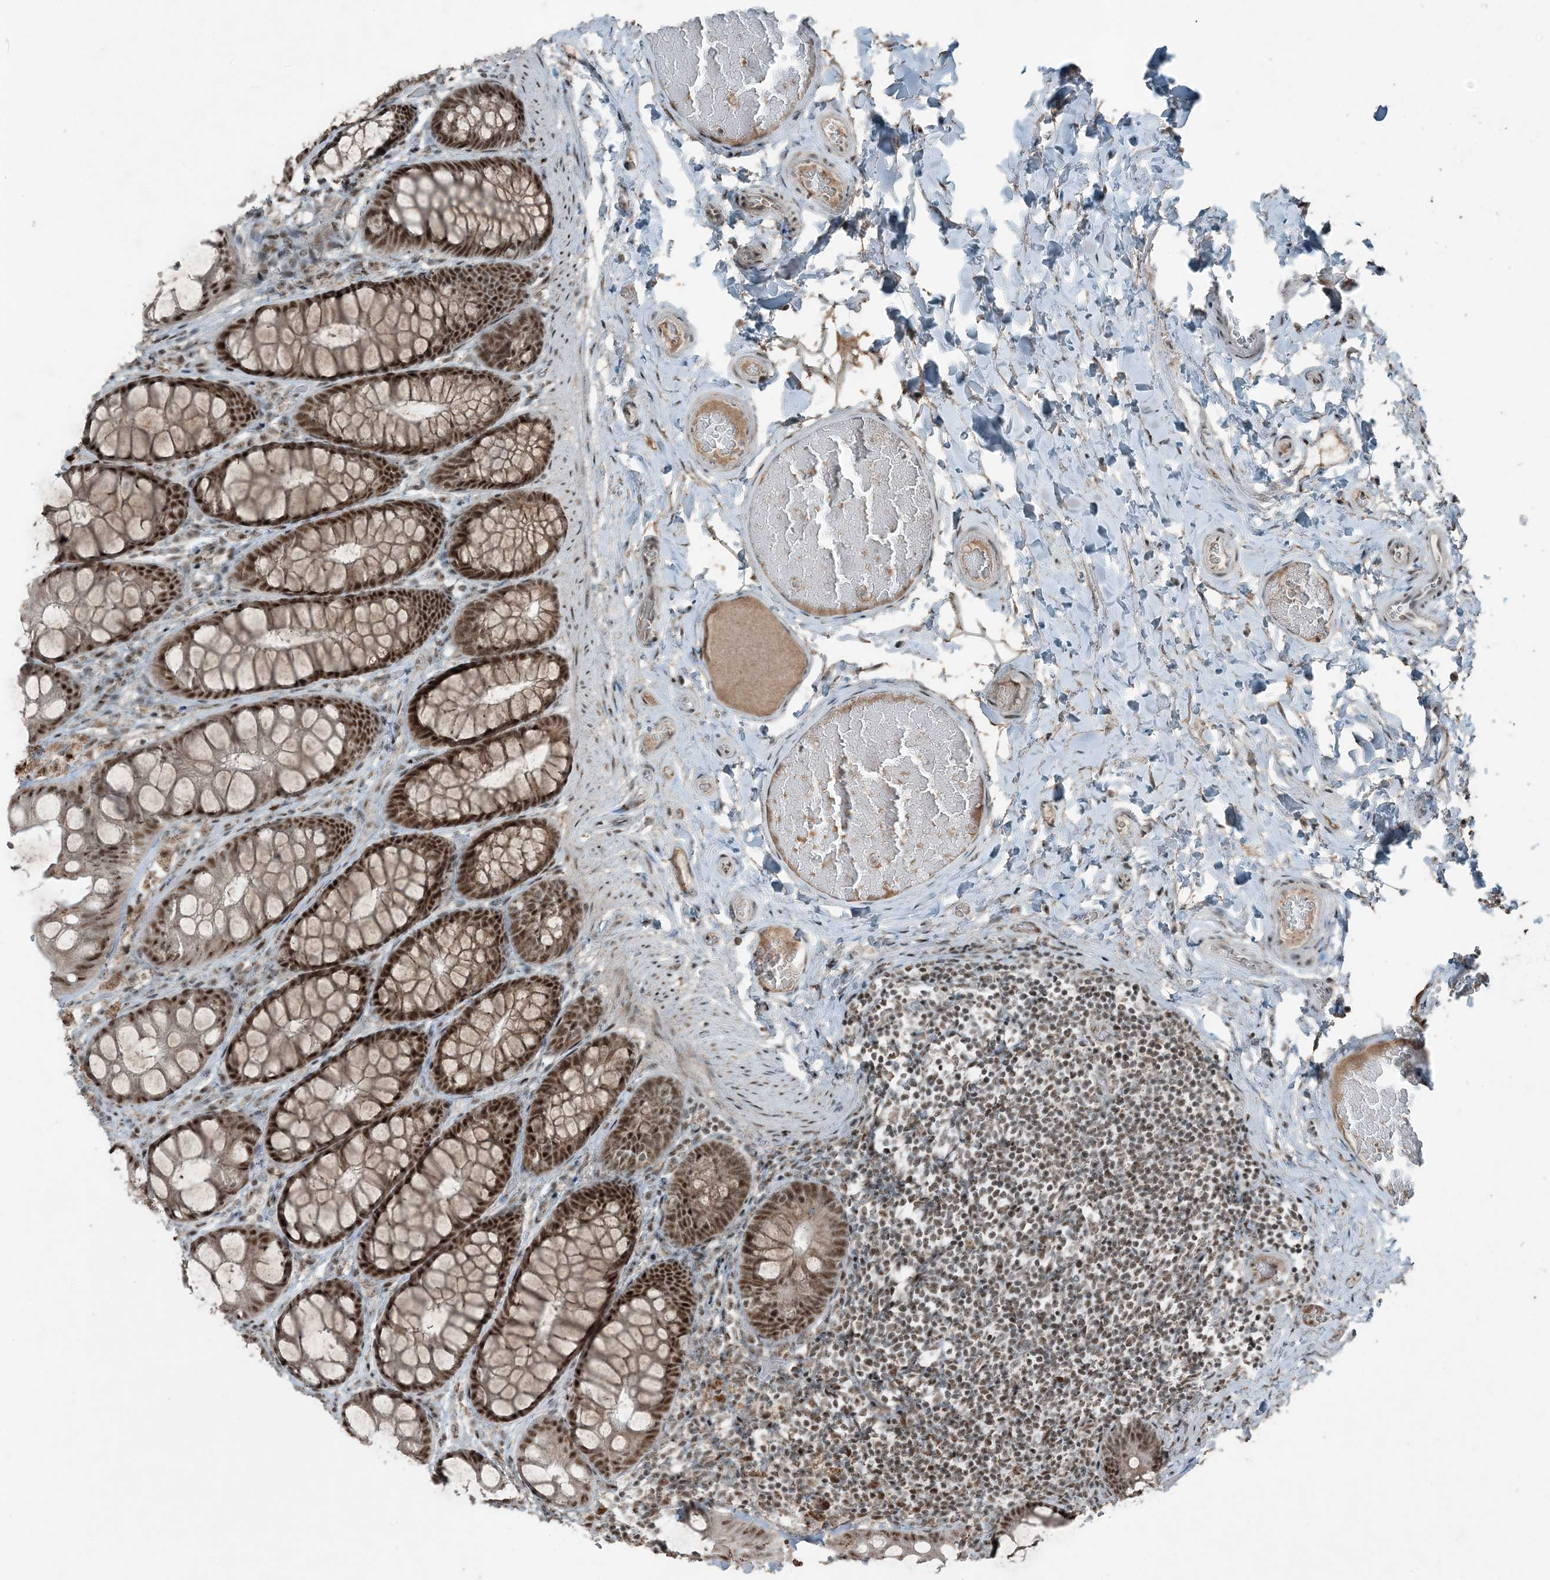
{"staining": {"intensity": "weak", "quantity": "25%-75%", "location": "nuclear"}, "tissue": "colon", "cell_type": "Endothelial cells", "image_type": "normal", "snomed": [{"axis": "morphology", "description": "Normal tissue, NOS"}, {"axis": "topography", "description": "Colon"}], "caption": "Immunohistochemistry (IHC) (DAB (3,3'-diaminobenzidine)) staining of benign colon shows weak nuclear protein expression in approximately 25%-75% of endothelial cells. (DAB = brown stain, brightfield microscopy at high magnification).", "gene": "TADA2B", "patient": {"sex": "male", "age": 47}}